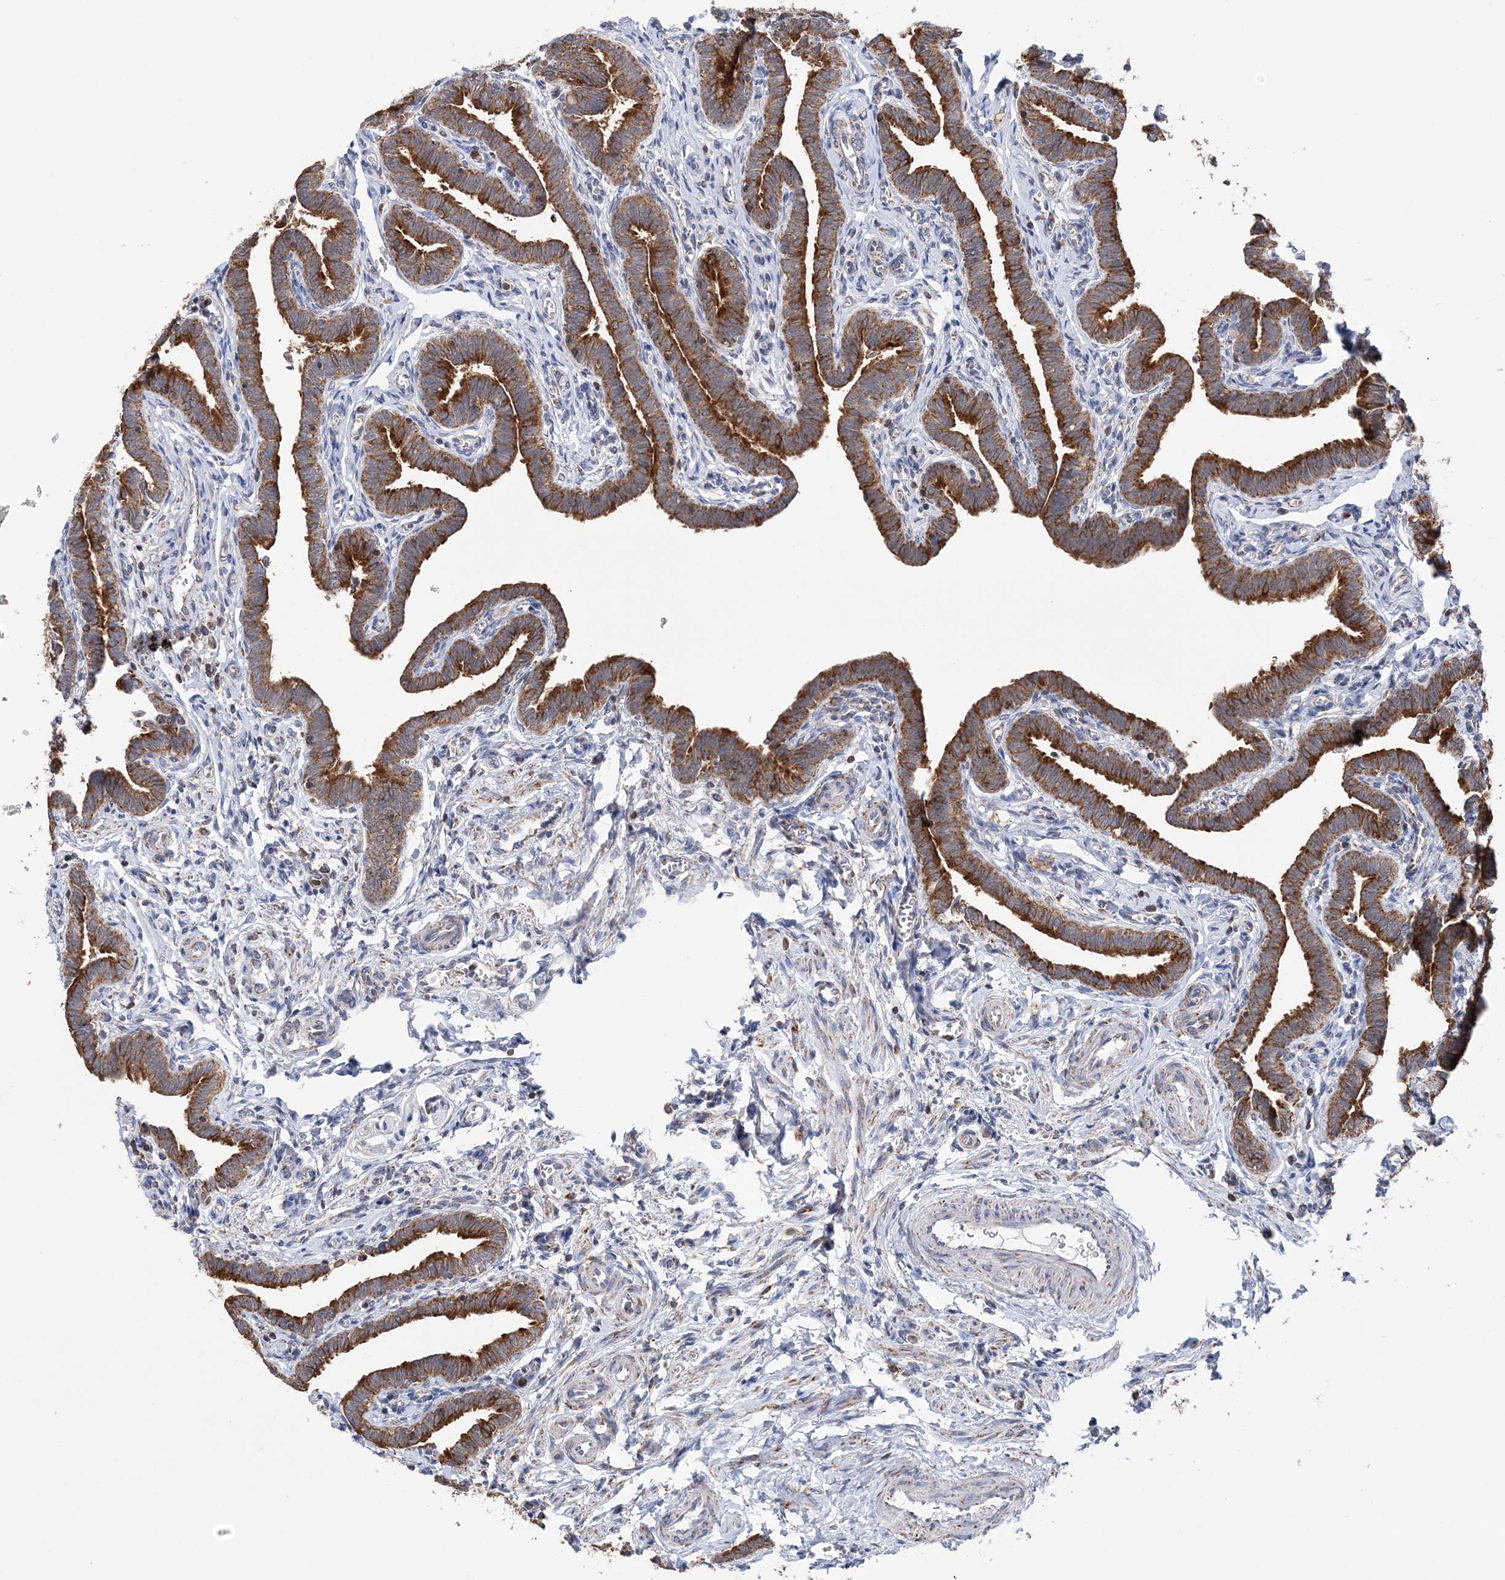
{"staining": {"intensity": "strong", "quantity": ">75%", "location": "cytoplasmic/membranous"}, "tissue": "fallopian tube", "cell_type": "Glandular cells", "image_type": "normal", "snomed": [{"axis": "morphology", "description": "Normal tissue, NOS"}, {"axis": "topography", "description": "Fallopian tube"}], "caption": "This image reveals IHC staining of unremarkable fallopian tube, with high strong cytoplasmic/membranous expression in about >75% of glandular cells.", "gene": "TTC32", "patient": {"sex": "female", "age": 36}}